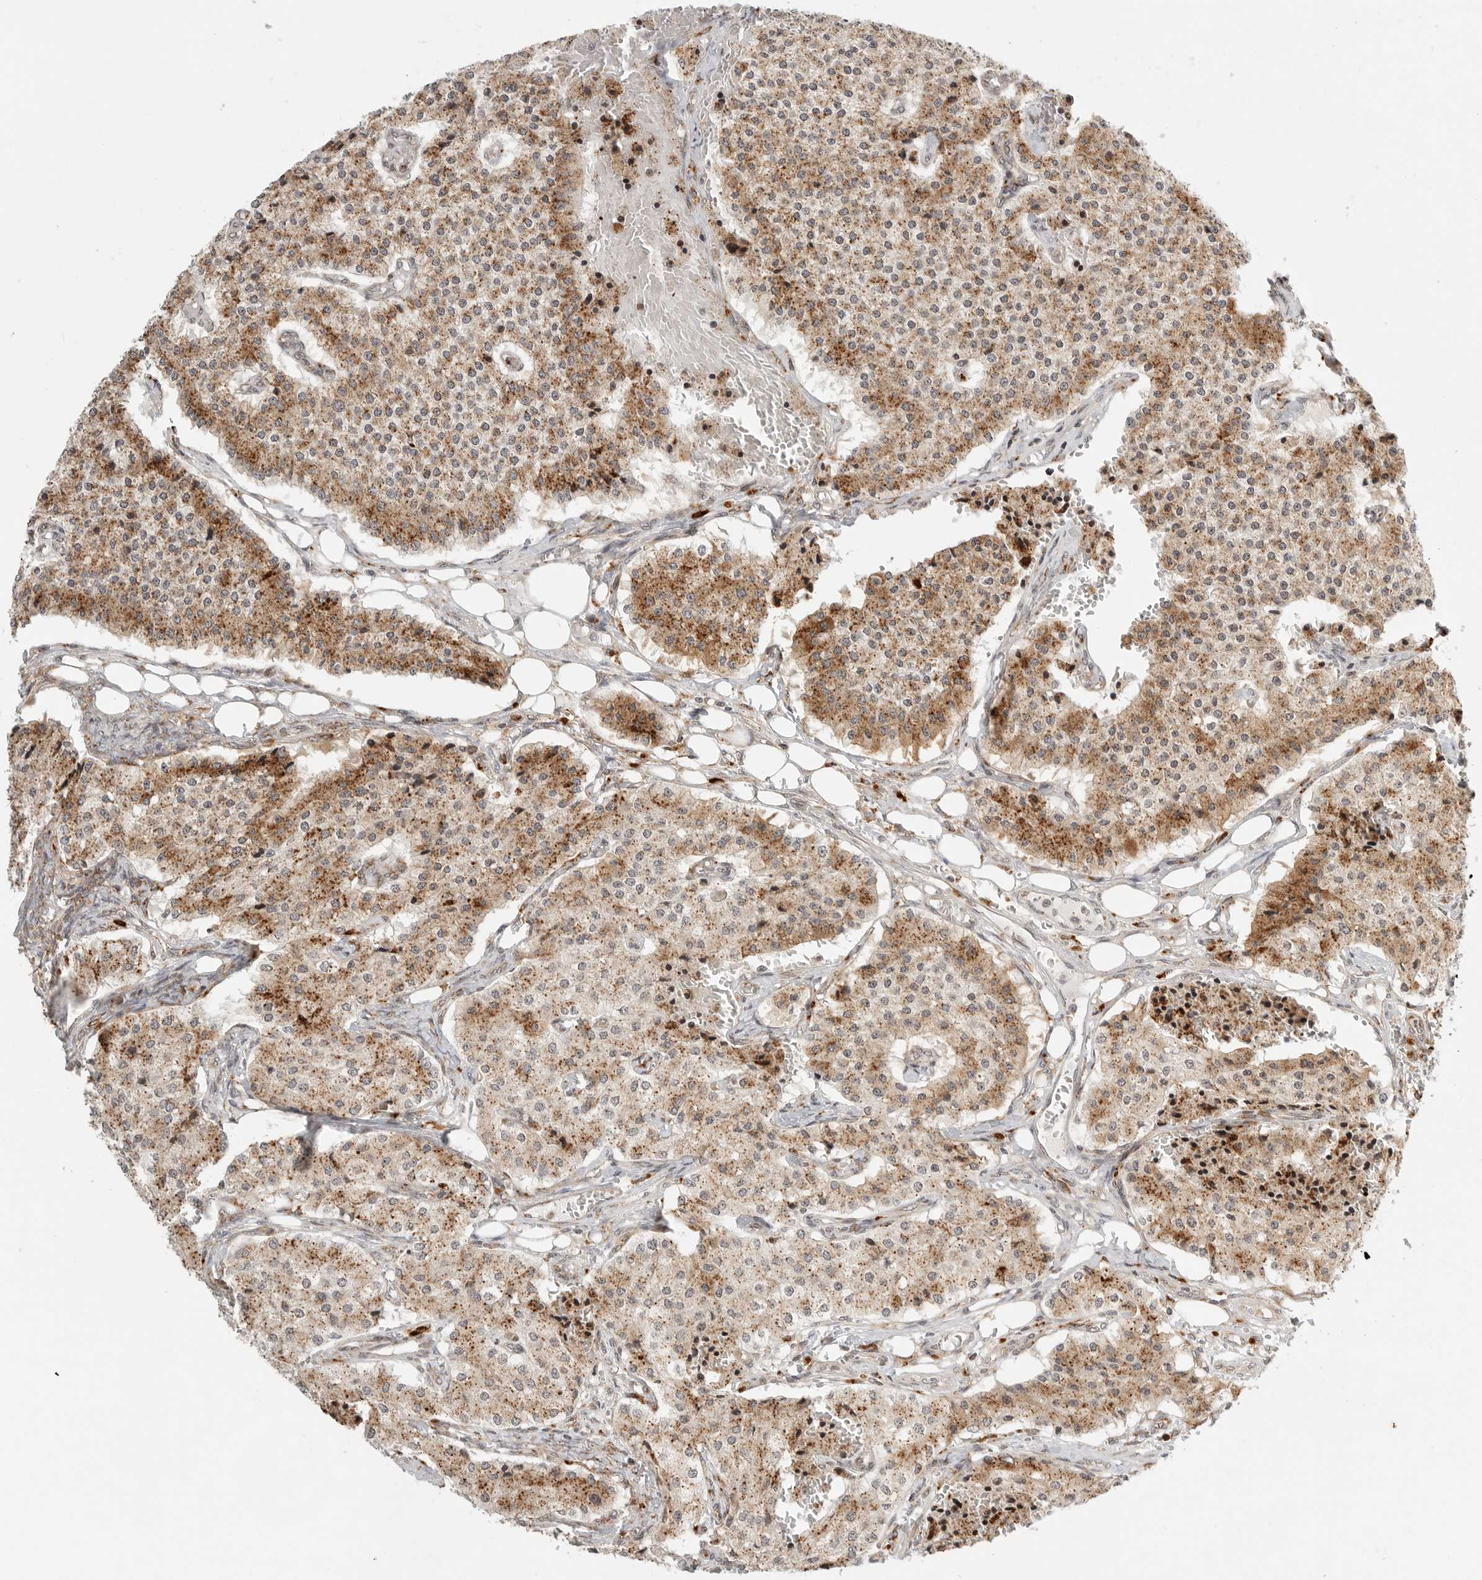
{"staining": {"intensity": "moderate", "quantity": ">75%", "location": "cytoplasmic/membranous"}, "tissue": "carcinoid", "cell_type": "Tumor cells", "image_type": "cancer", "snomed": [{"axis": "morphology", "description": "Carcinoid, malignant, NOS"}, {"axis": "topography", "description": "Colon"}], "caption": "Immunohistochemical staining of carcinoid displays medium levels of moderate cytoplasmic/membranous staining in approximately >75% of tumor cells.", "gene": "IDUA", "patient": {"sex": "female", "age": 52}}